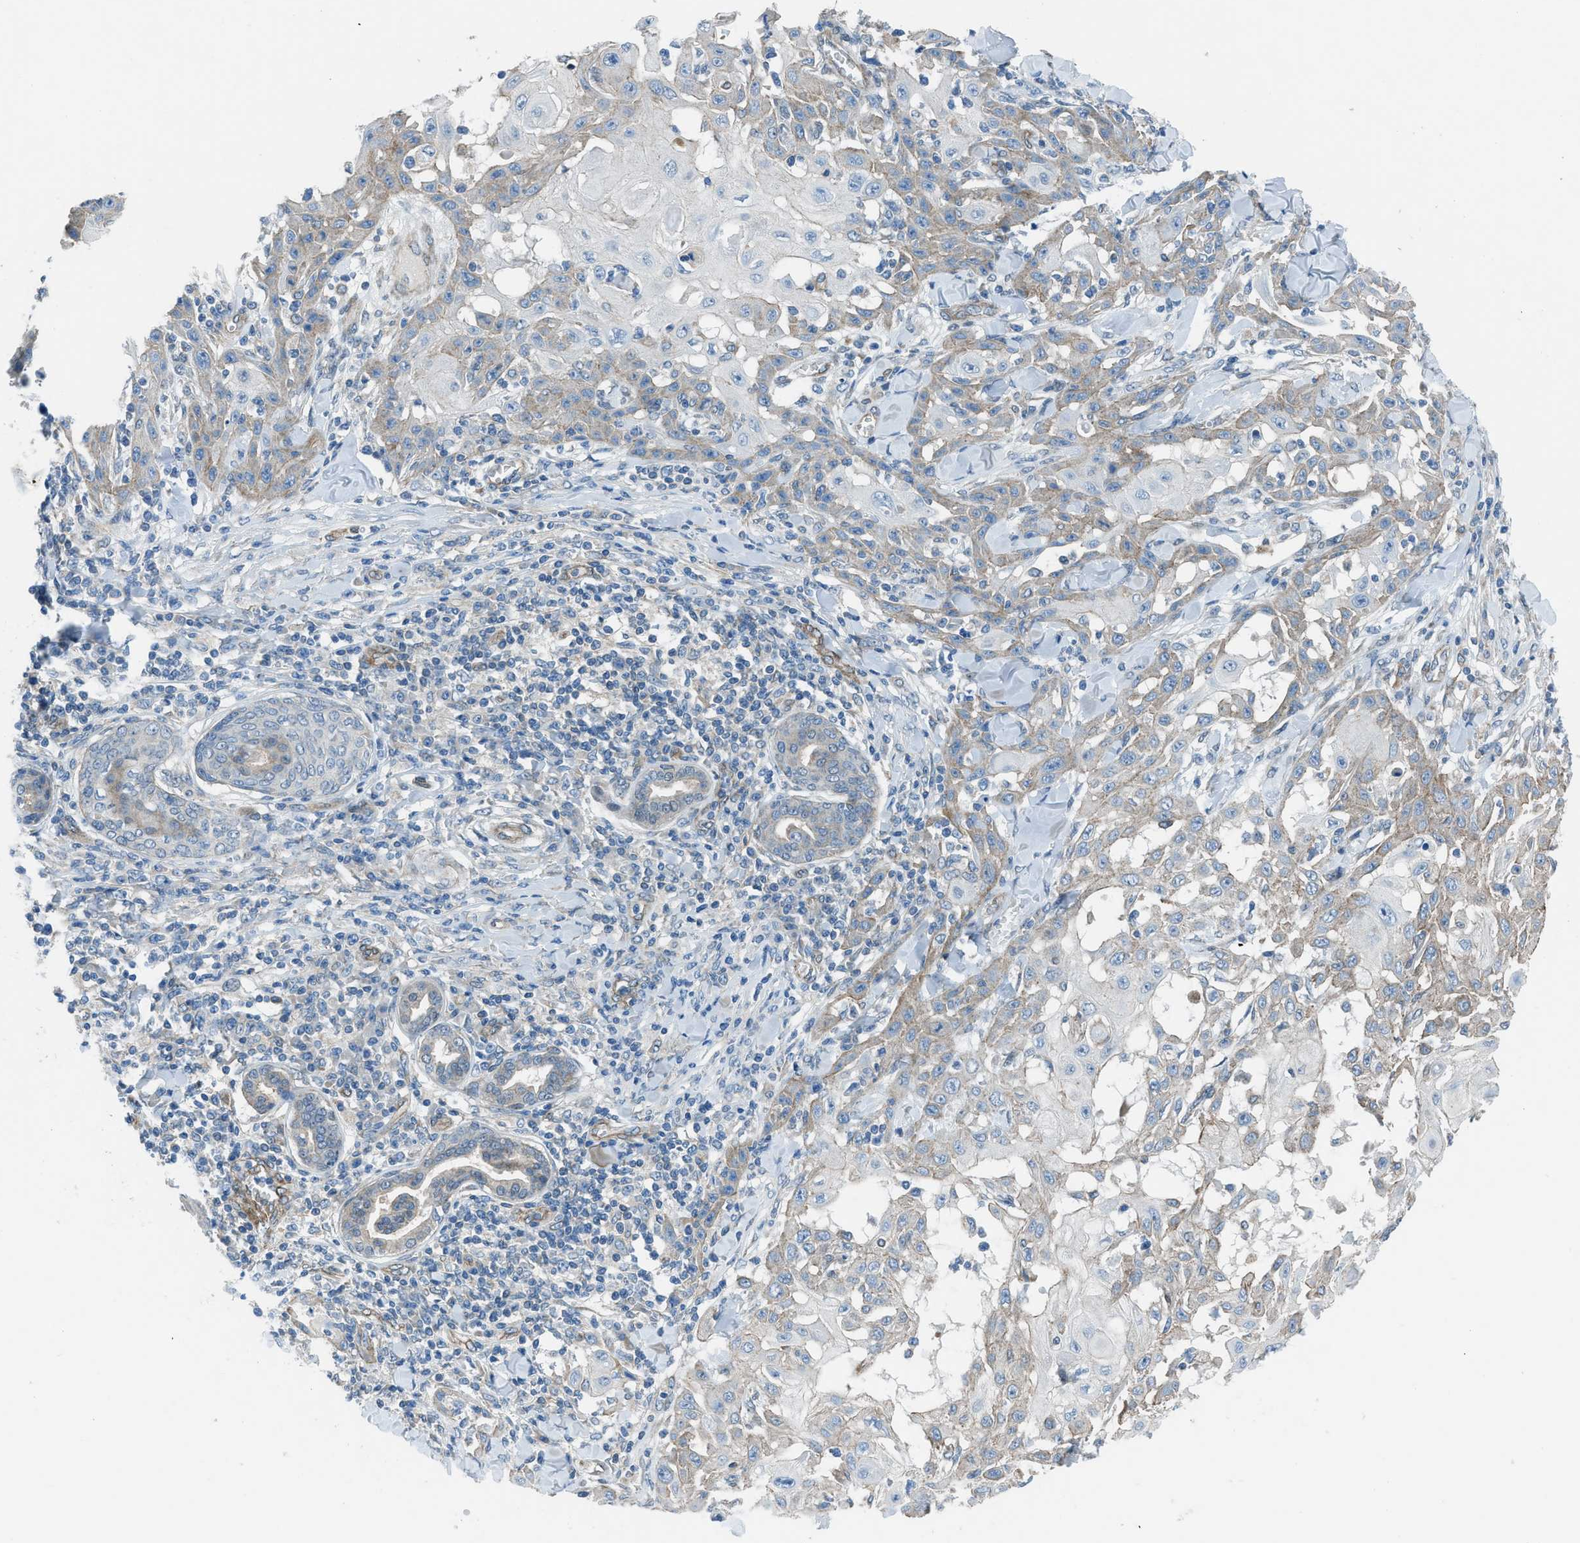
{"staining": {"intensity": "weak", "quantity": "25%-75%", "location": "cytoplasmic/membranous"}, "tissue": "skin cancer", "cell_type": "Tumor cells", "image_type": "cancer", "snomed": [{"axis": "morphology", "description": "Squamous cell carcinoma, NOS"}, {"axis": "topography", "description": "Skin"}], "caption": "The photomicrograph demonstrates a brown stain indicating the presence of a protein in the cytoplasmic/membranous of tumor cells in skin cancer (squamous cell carcinoma).", "gene": "PRKN", "patient": {"sex": "male", "age": 24}}